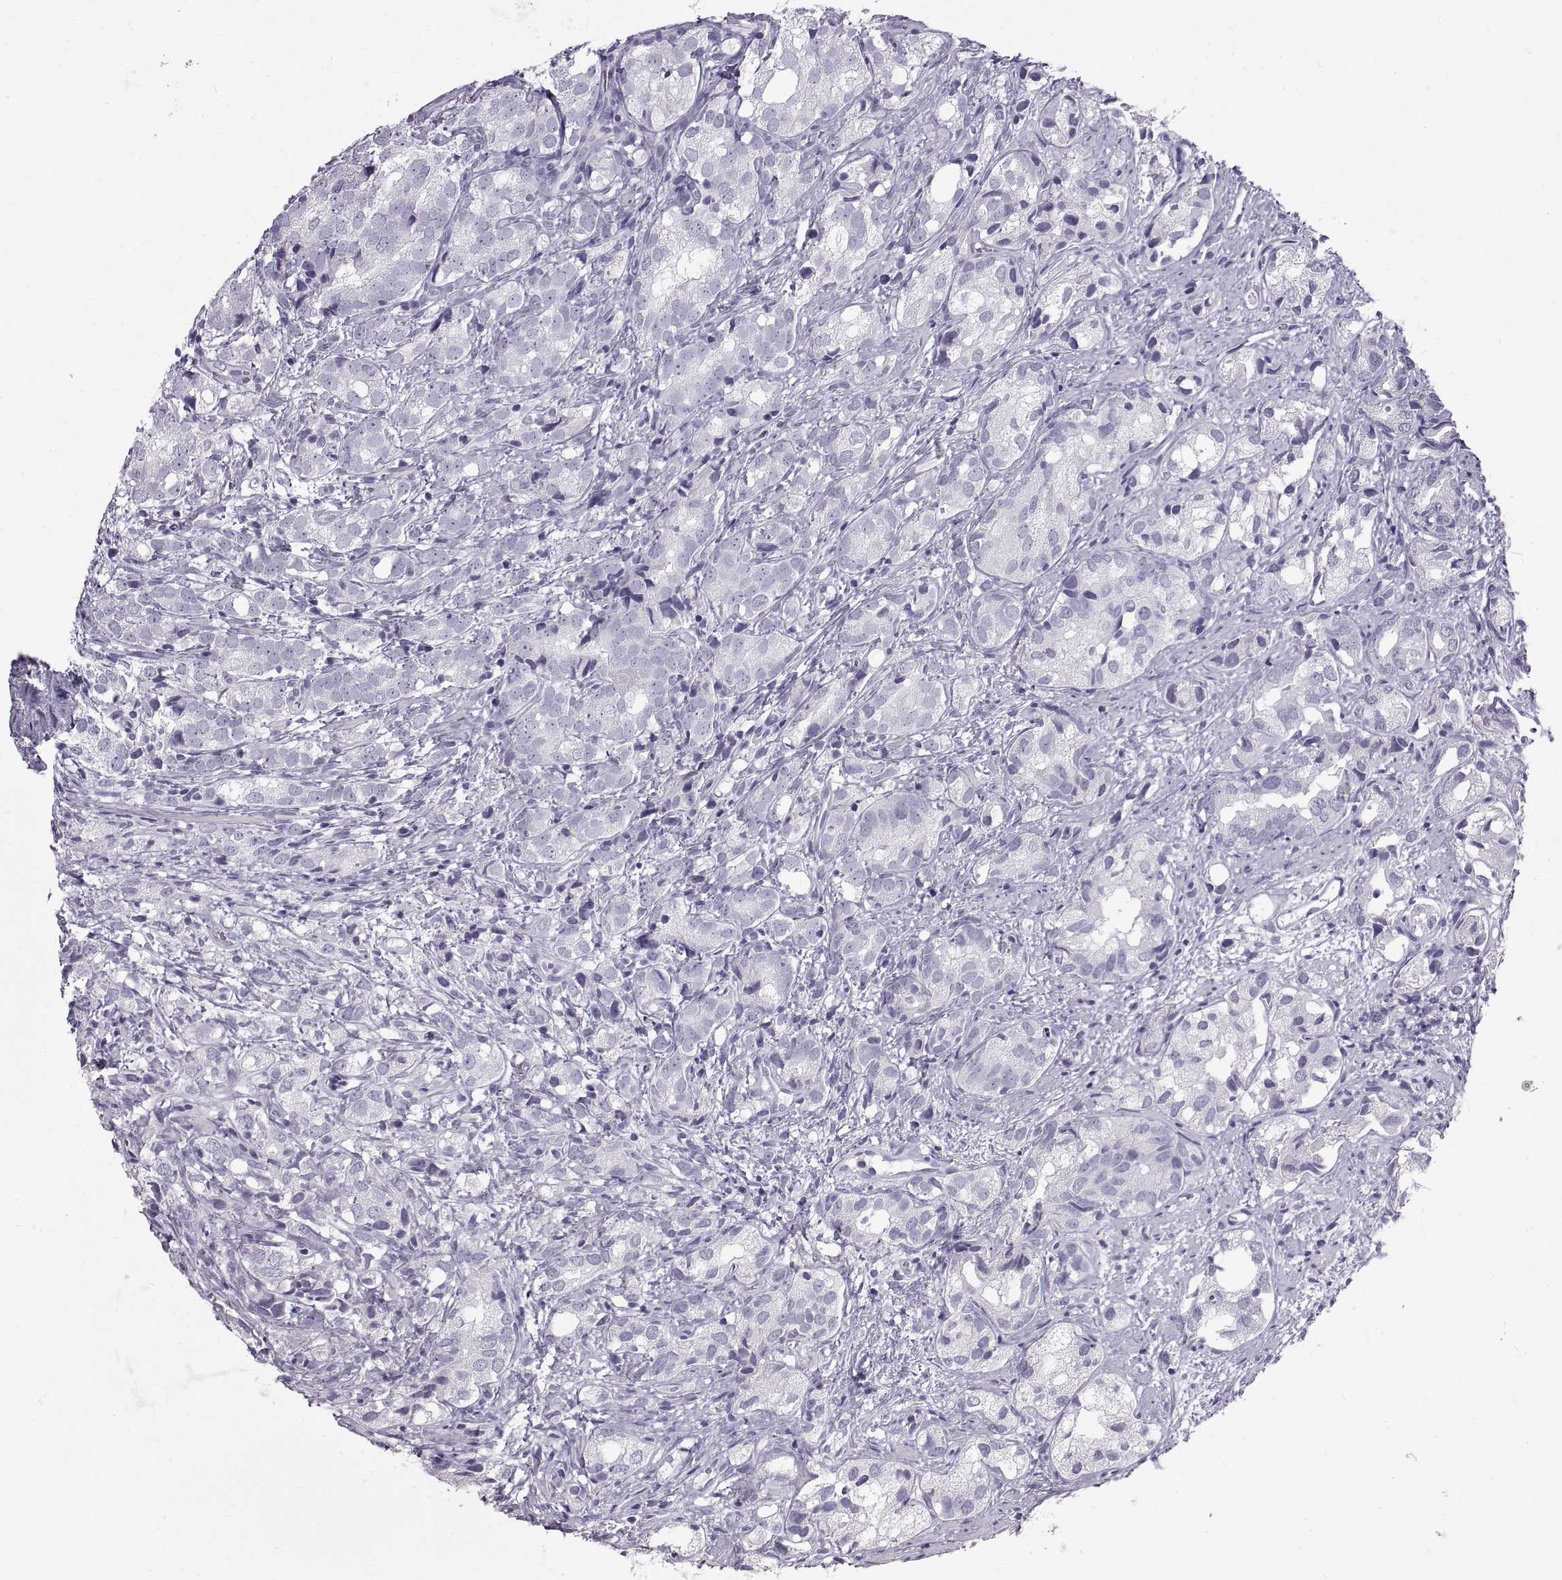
{"staining": {"intensity": "negative", "quantity": "none", "location": "none"}, "tissue": "prostate cancer", "cell_type": "Tumor cells", "image_type": "cancer", "snomed": [{"axis": "morphology", "description": "Adenocarcinoma, High grade"}, {"axis": "topography", "description": "Prostate"}], "caption": "This is an immunohistochemistry (IHC) photomicrograph of prostate cancer (high-grade adenocarcinoma). There is no staining in tumor cells.", "gene": "WFDC8", "patient": {"sex": "male", "age": 82}}